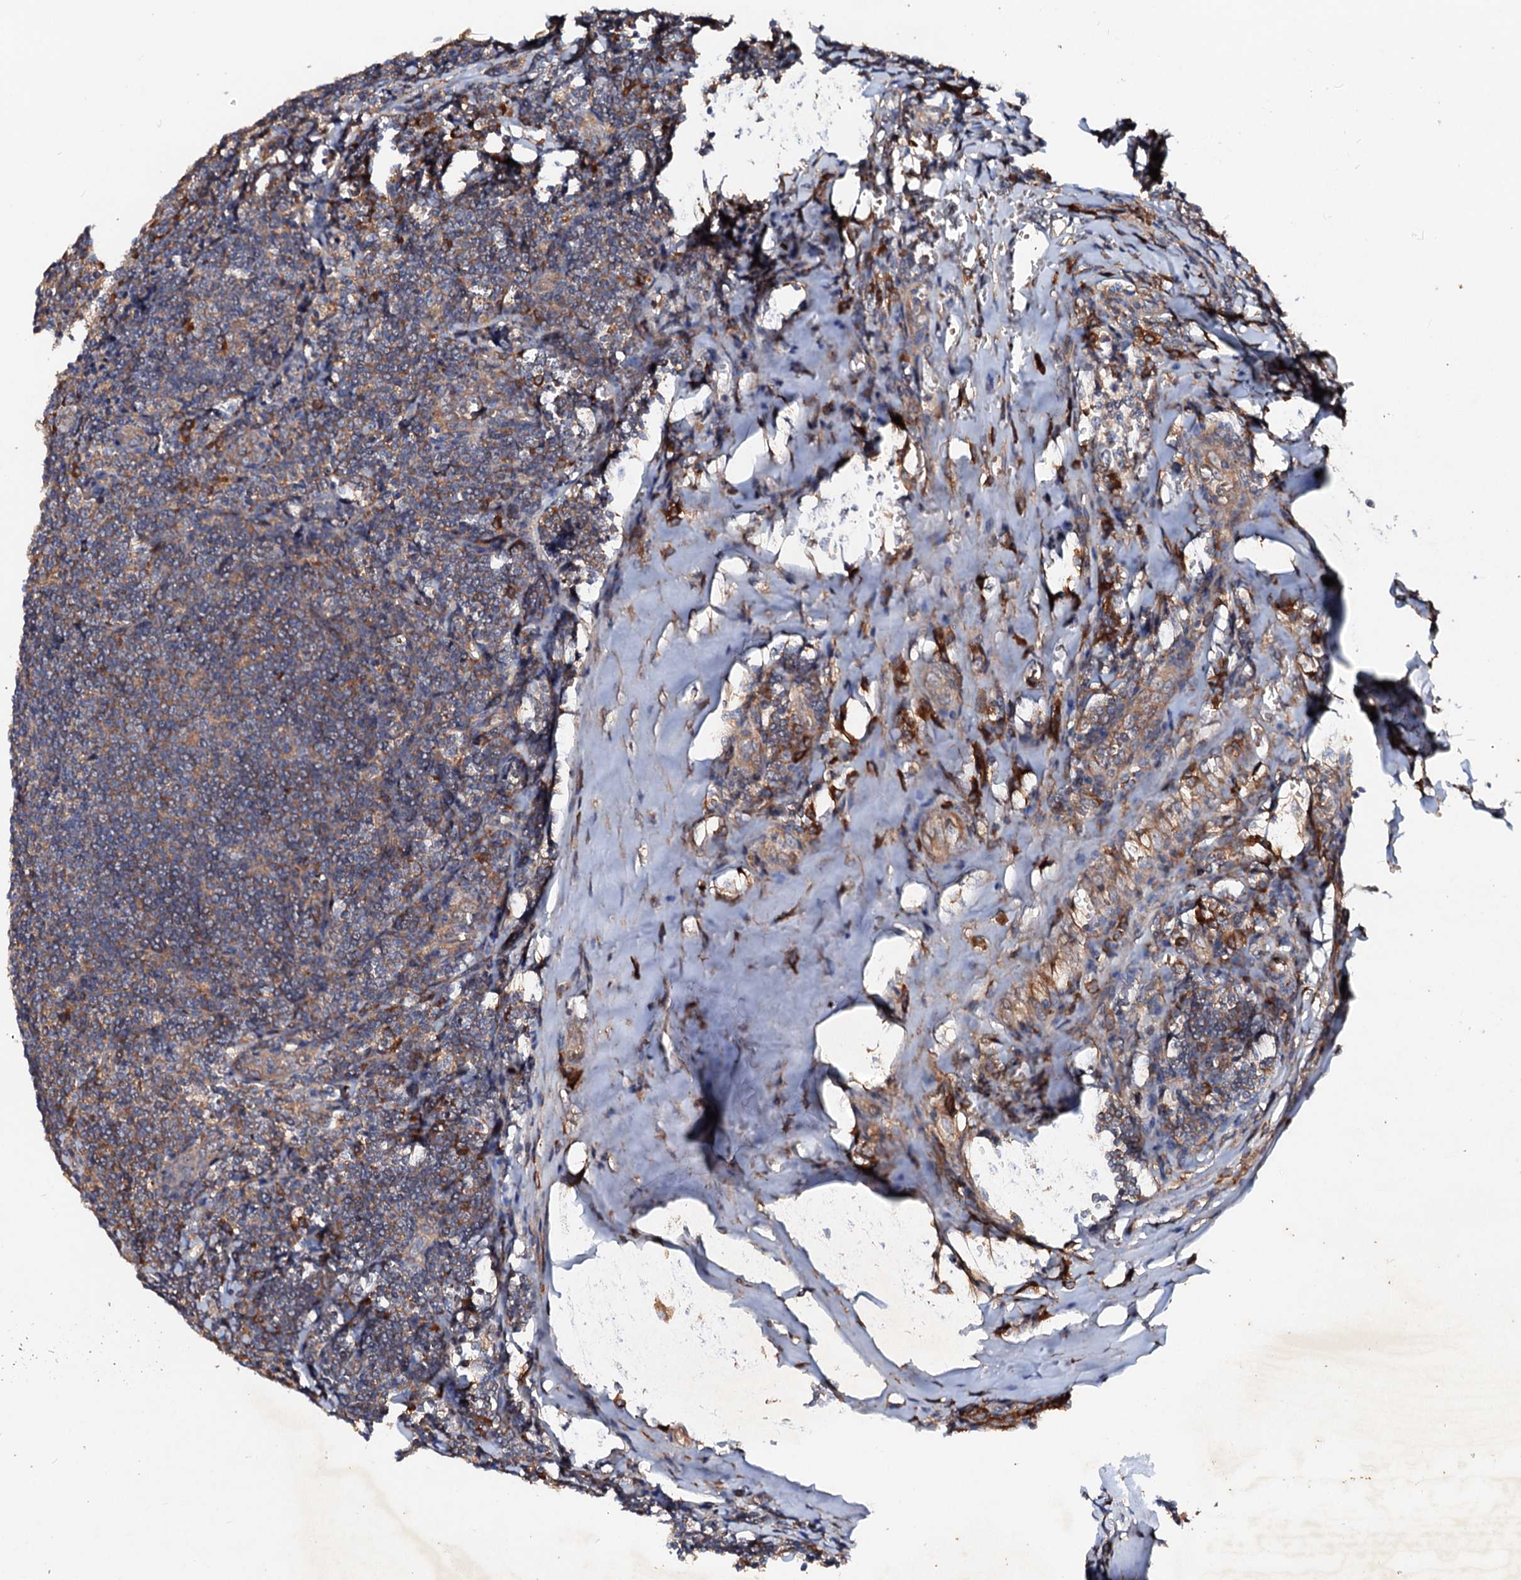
{"staining": {"intensity": "moderate", "quantity": "<25%", "location": "cytoplasmic/membranous"}, "tissue": "tonsil", "cell_type": "Germinal center cells", "image_type": "normal", "snomed": [{"axis": "morphology", "description": "Normal tissue, NOS"}, {"axis": "topography", "description": "Tonsil"}], "caption": "Brown immunohistochemical staining in normal tonsil exhibits moderate cytoplasmic/membranous expression in about <25% of germinal center cells. The staining was performed using DAB, with brown indicating positive protein expression. Nuclei are stained blue with hematoxylin.", "gene": "EXTL1", "patient": {"sex": "male", "age": 27}}